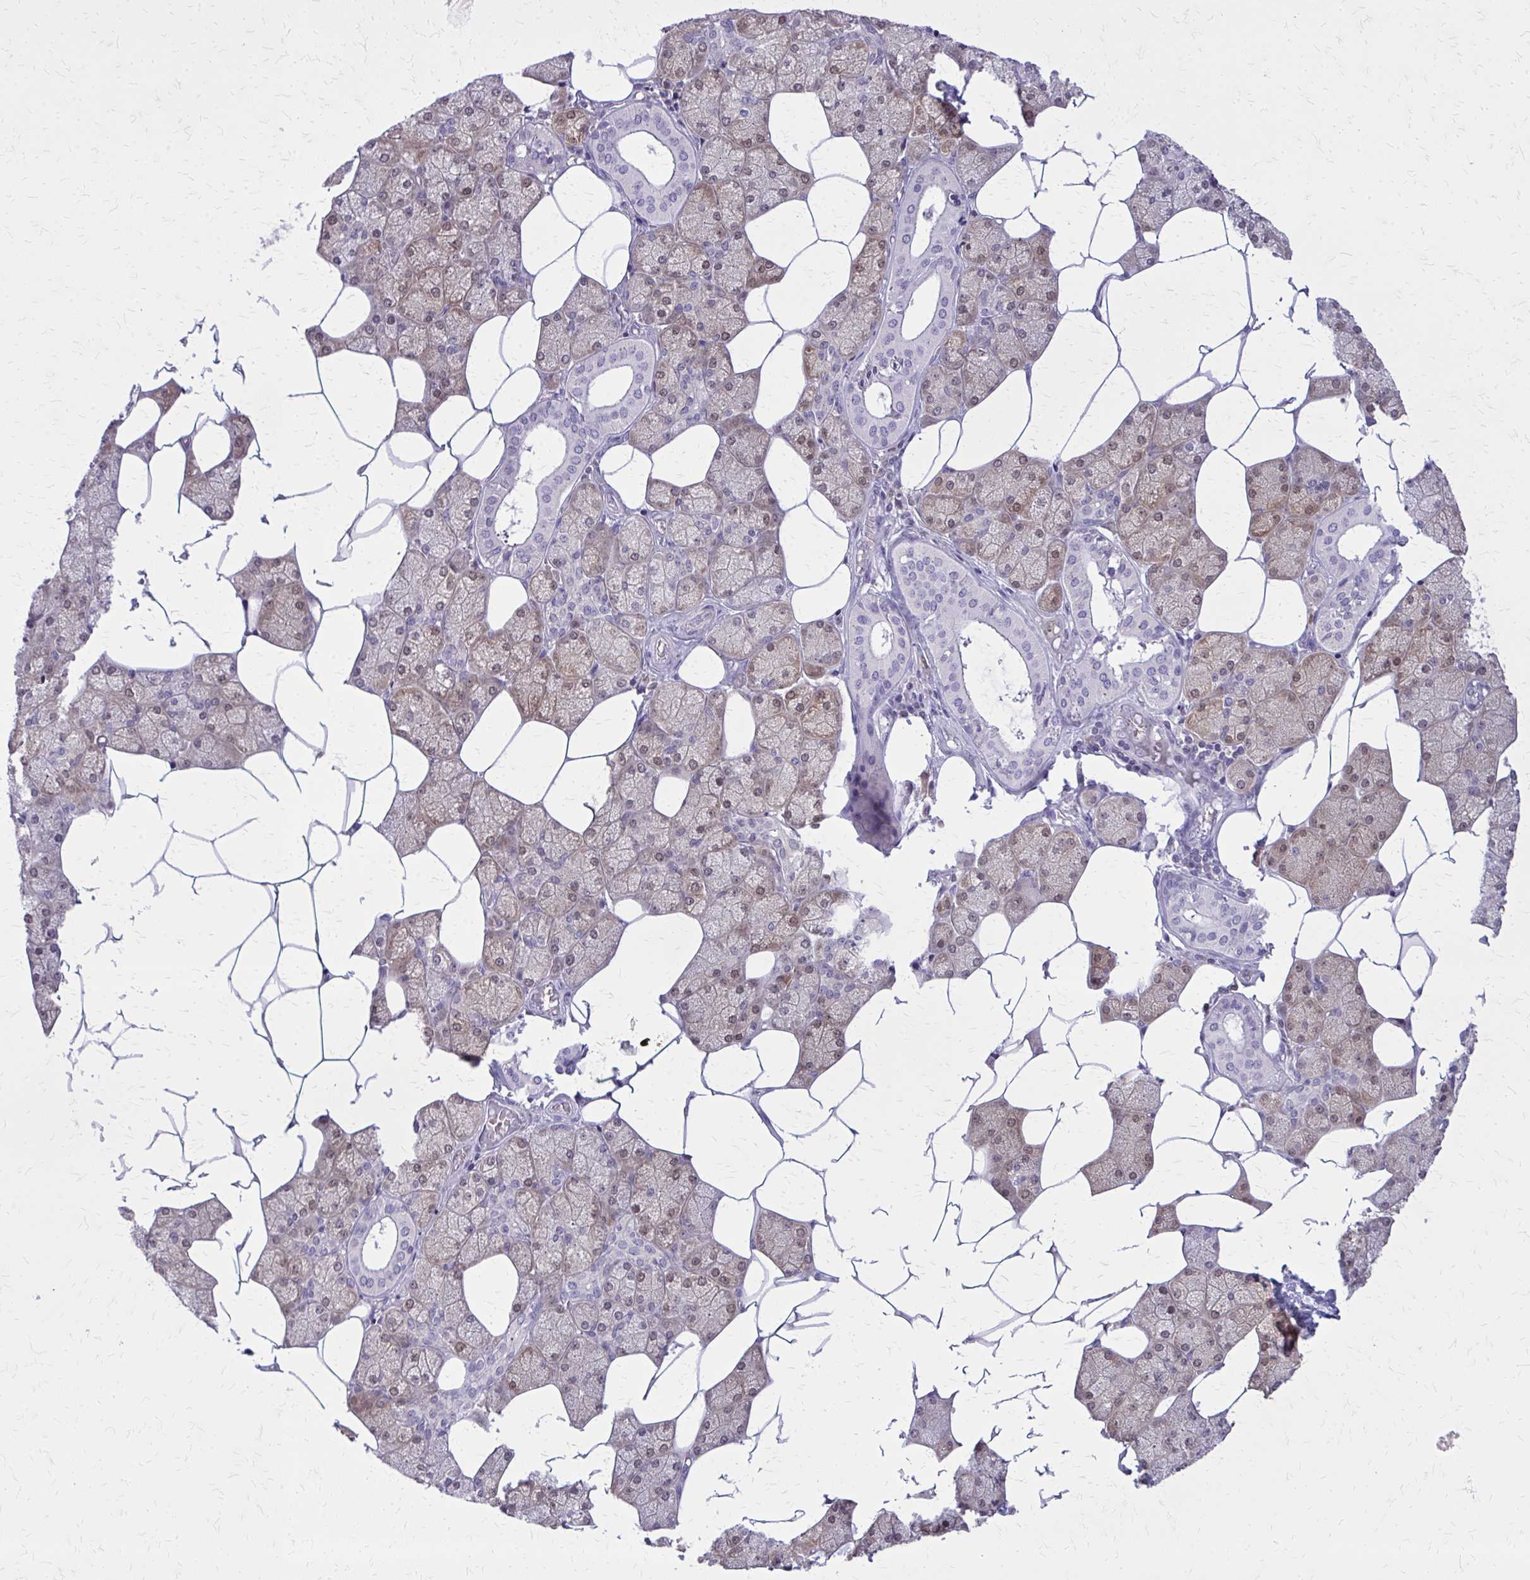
{"staining": {"intensity": "moderate", "quantity": "<25%", "location": "cytoplasmic/membranous,nuclear"}, "tissue": "salivary gland", "cell_type": "Glandular cells", "image_type": "normal", "snomed": [{"axis": "morphology", "description": "Normal tissue, NOS"}, {"axis": "topography", "description": "Salivary gland"}], "caption": "Immunohistochemistry (IHC) photomicrograph of unremarkable salivary gland: human salivary gland stained using immunohistochemistry (IHC) displays low levels of moderate protein expression localized specifically in the cytoplasmic/membranous,nuclear of glandular cells, appearing as a cytoplasmic/membranous,nuclear brown color.", "gene": "GLRX", "patient": {"sex": "female", "age": 43}}